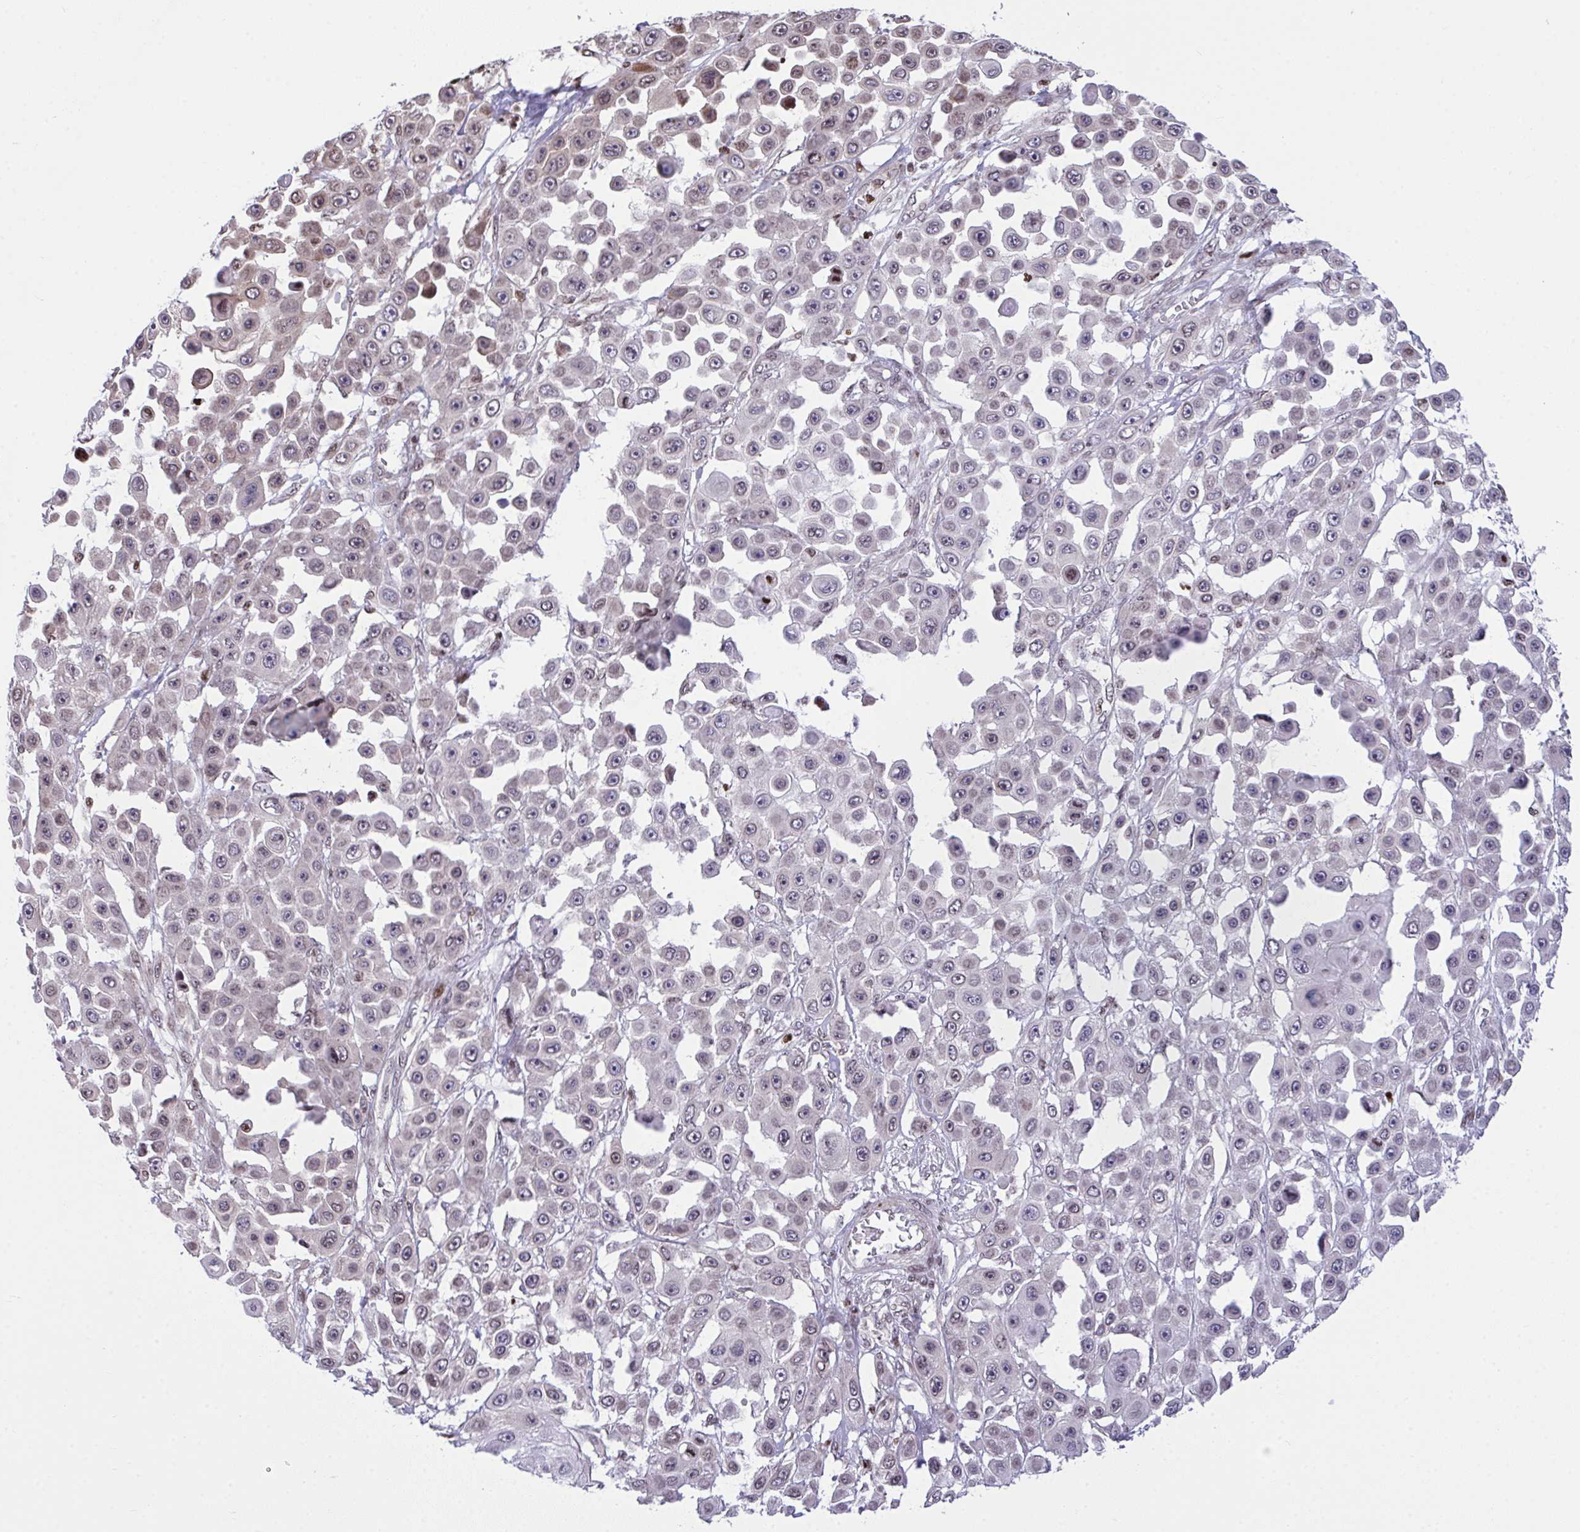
{"staining": {"intensity": "weak", "quantity": "<25%", "location": "nuclear"}, "tissue": "skin cancer", "cell_type": "Tumor cells", "image_type": "cancer", "snomed": [{"axis": "morphology", "description": "Squamous cell carcinoma, NOS"}, {"axis": "topography", "description": "Skin"}], "caption": "The micrograph displays no significant positivity in tumor cells of skin squamous cell carcinoma. The staining was performed using DAB (3,3'-diaminobenzidine) to visualize the protein expression in brown, while the nuclei were stained in blue with hematoxylin (Magnification: 20x).", "gene": "RAPGEF5", "patient": {"sex": "male", "age": 67}}